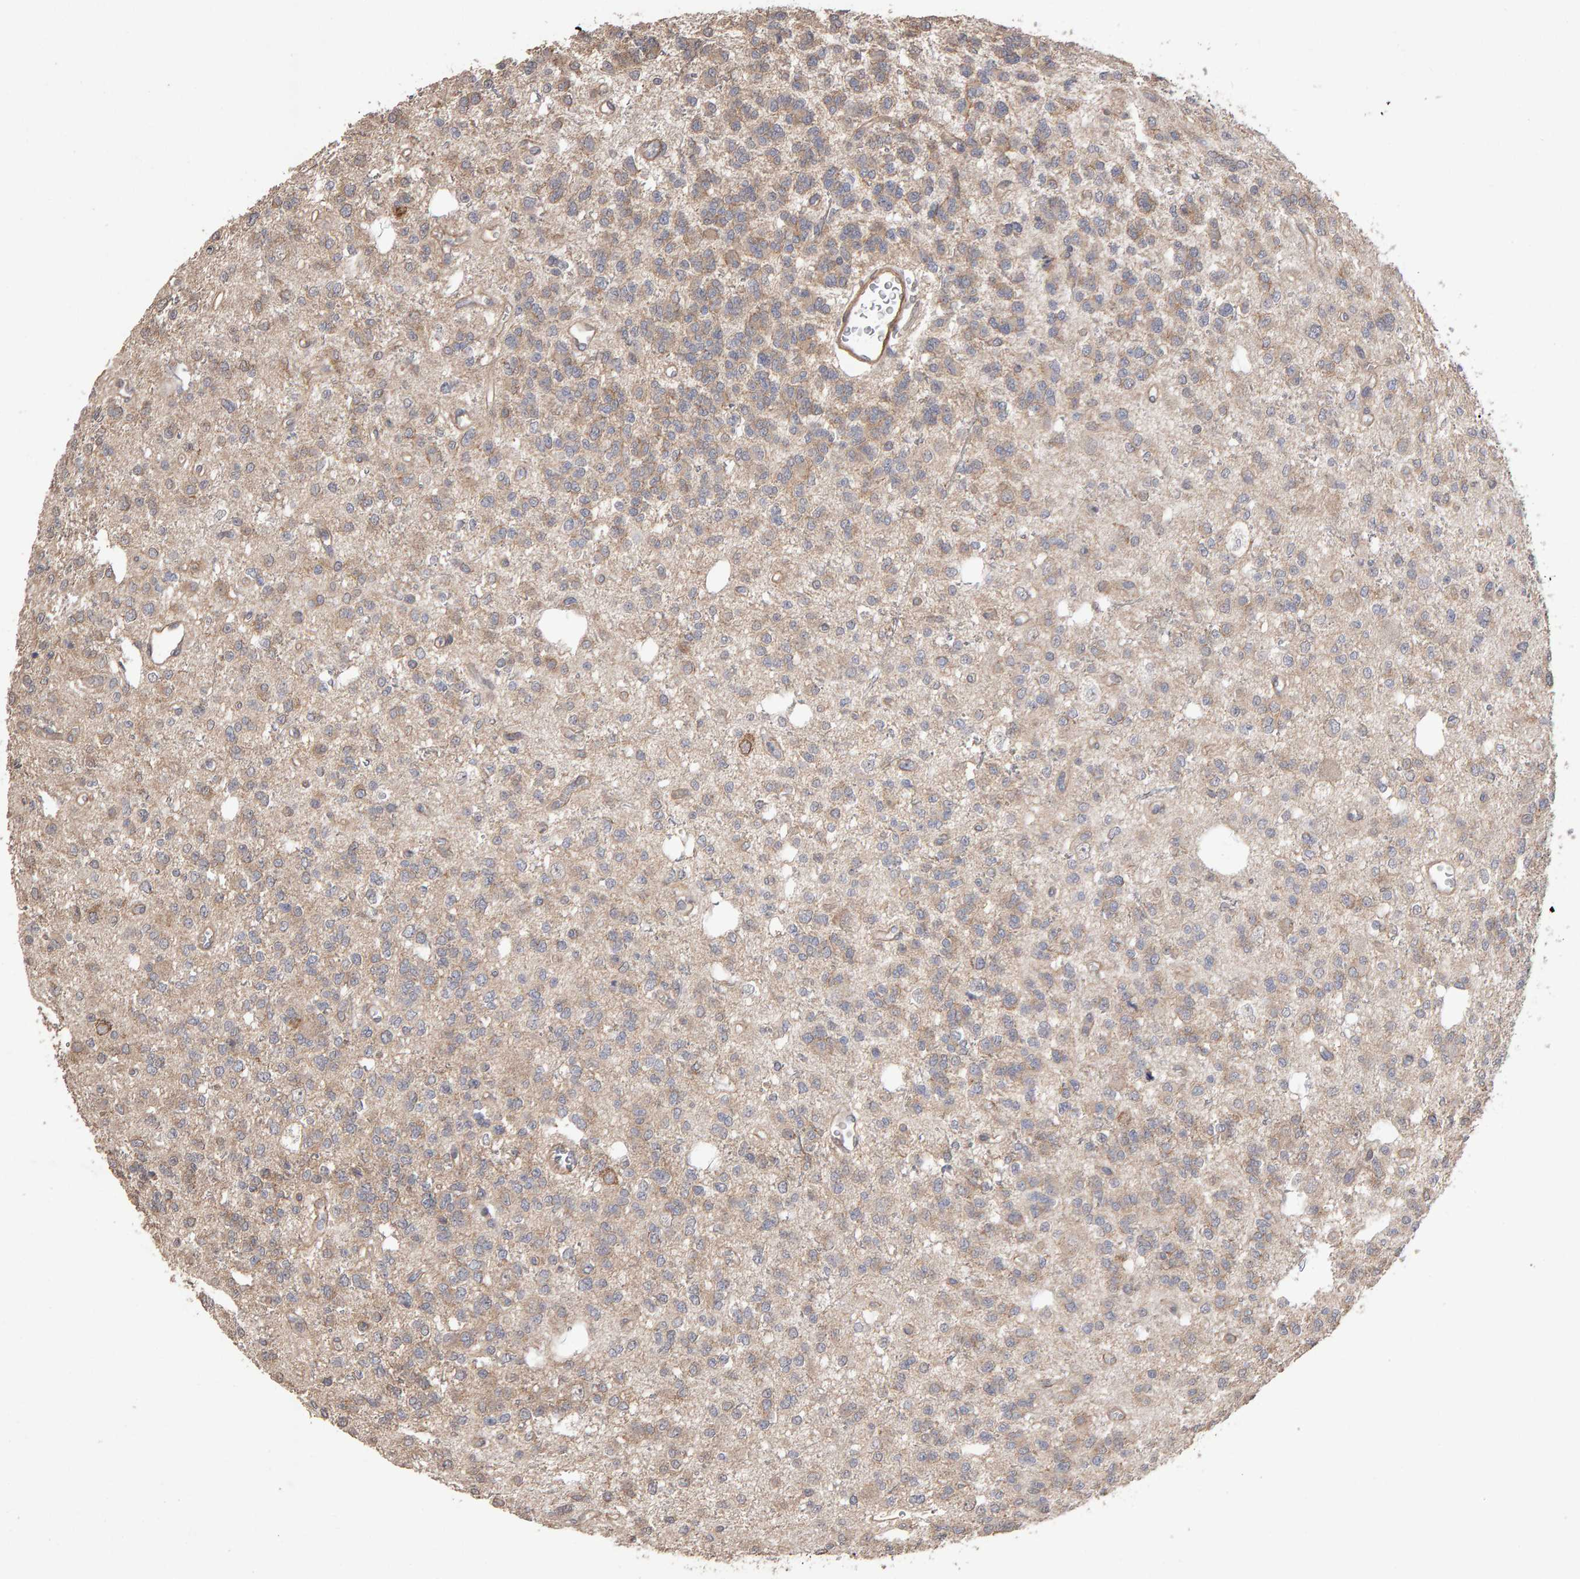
{"staining": {"intensity": "weak", "quantity": ">75%", "location": "cytoplasmic/membranous"}, "tissue": "glioma", "cell_type": "Tumor cells", "image_type": "cancer", "snomed": [{"axis": "morphology", "description": "Glioma, malignant, Low grade"}, {"axis": "topography", "description": "Brain"}], "caption": "DAB immunohistochemical staining of human low-grade glioma (malignant) shows weak cytoplasmic/membranous protein expression in about >75% of tumor cells.", "gene": "SCRIB", "patient": {"sex": "male", "age": 38}}